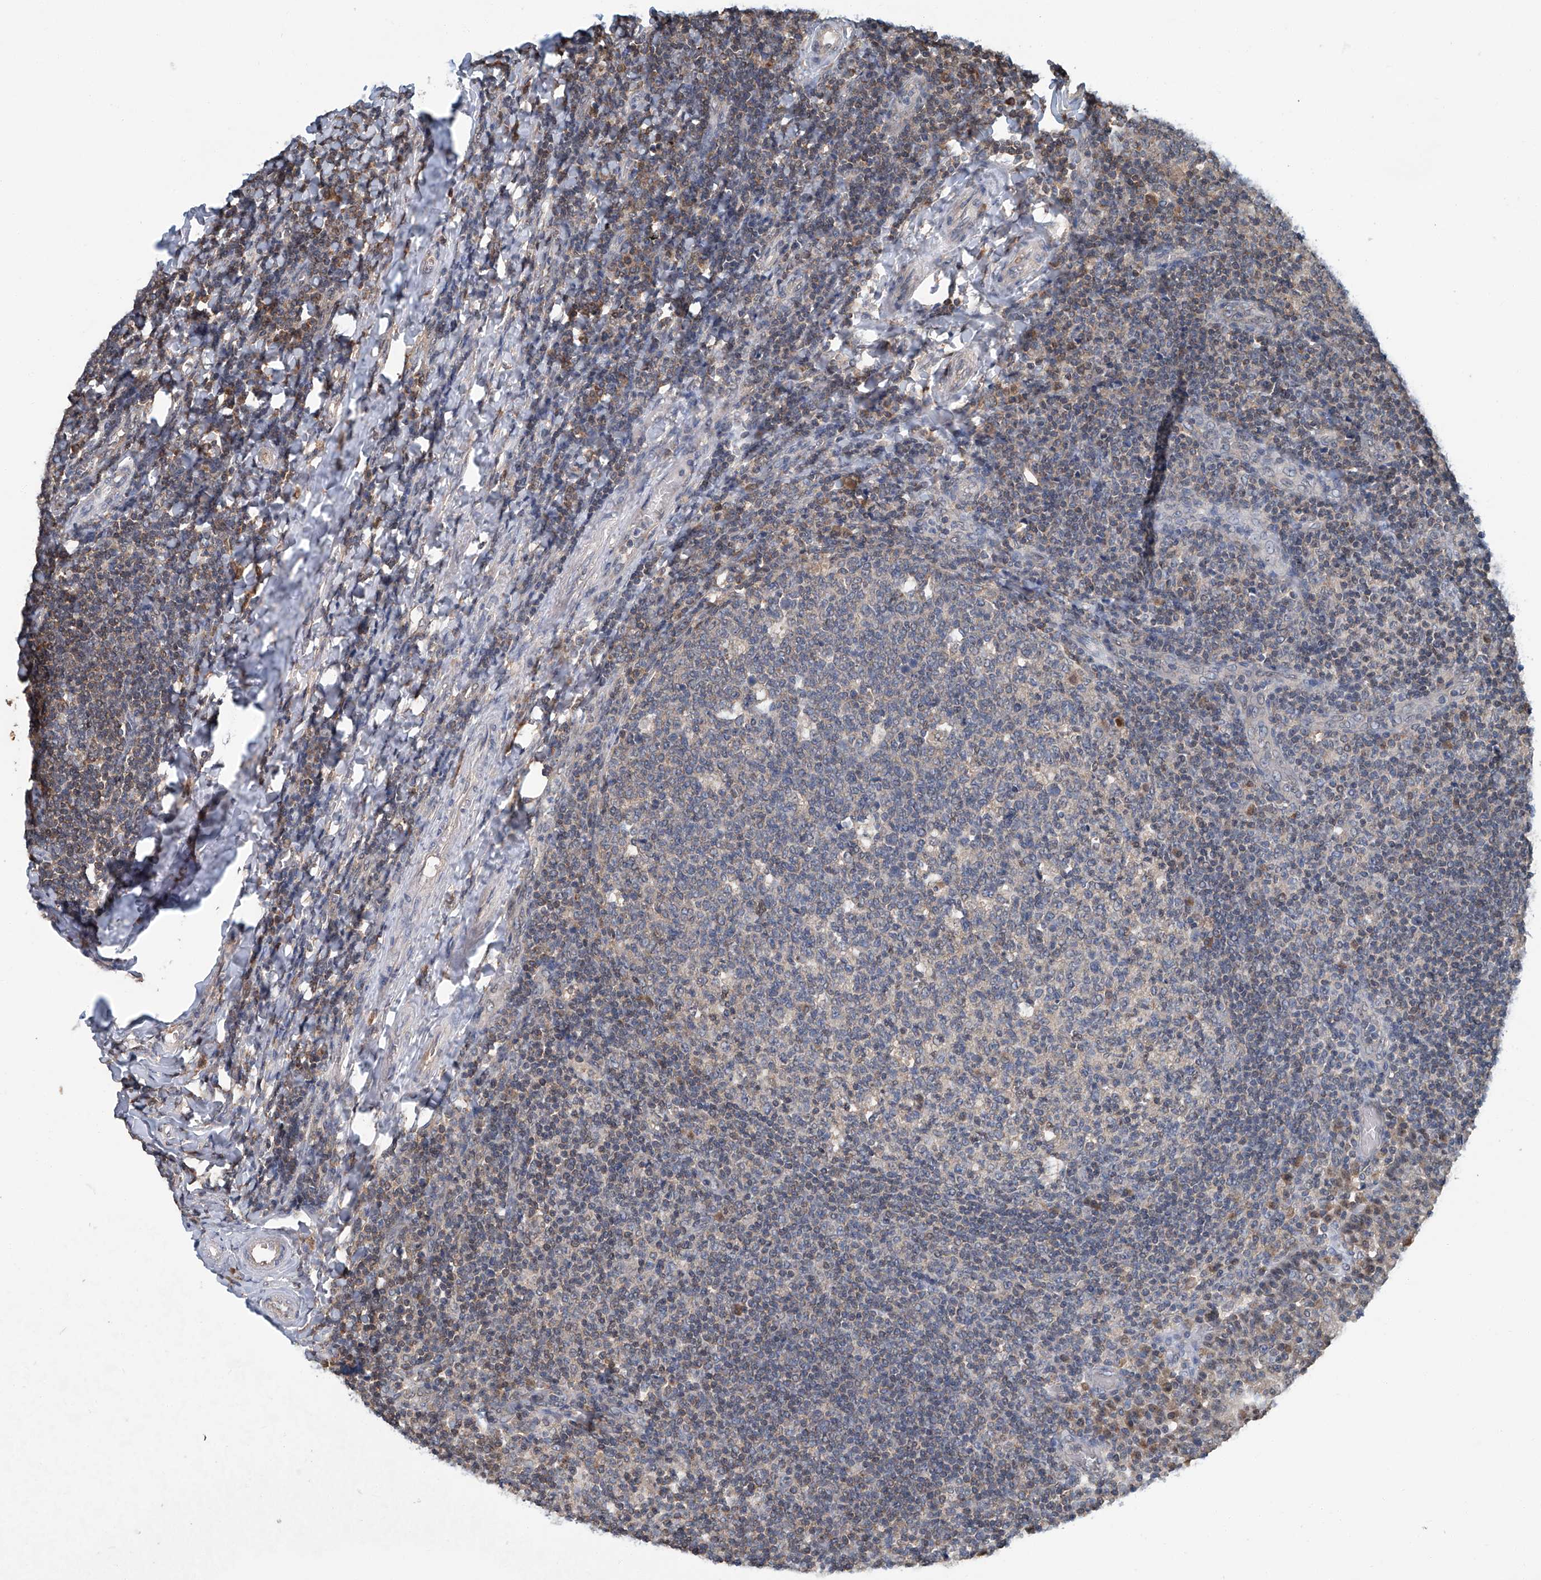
{"staining": {"intensity": "weak", "quantity": "<25%", "location": "cytoplasmic/membranous"}, "tissue": "tonsil", "cell_type": "Germinal center cells", "image_type": "normal", "snomed": [{"axis": "morphology", "description": "Normal tissue, NOS"}, {"axis": "topography", "description": "Tonsil"}], "caption": "This is an immunohistochemistry (IHC) histopathology image of unremarkable tonsil. There is no expression in germinal center cells.", "gene": "CLK1", "patient": {"sex": "female", "age": 19}}